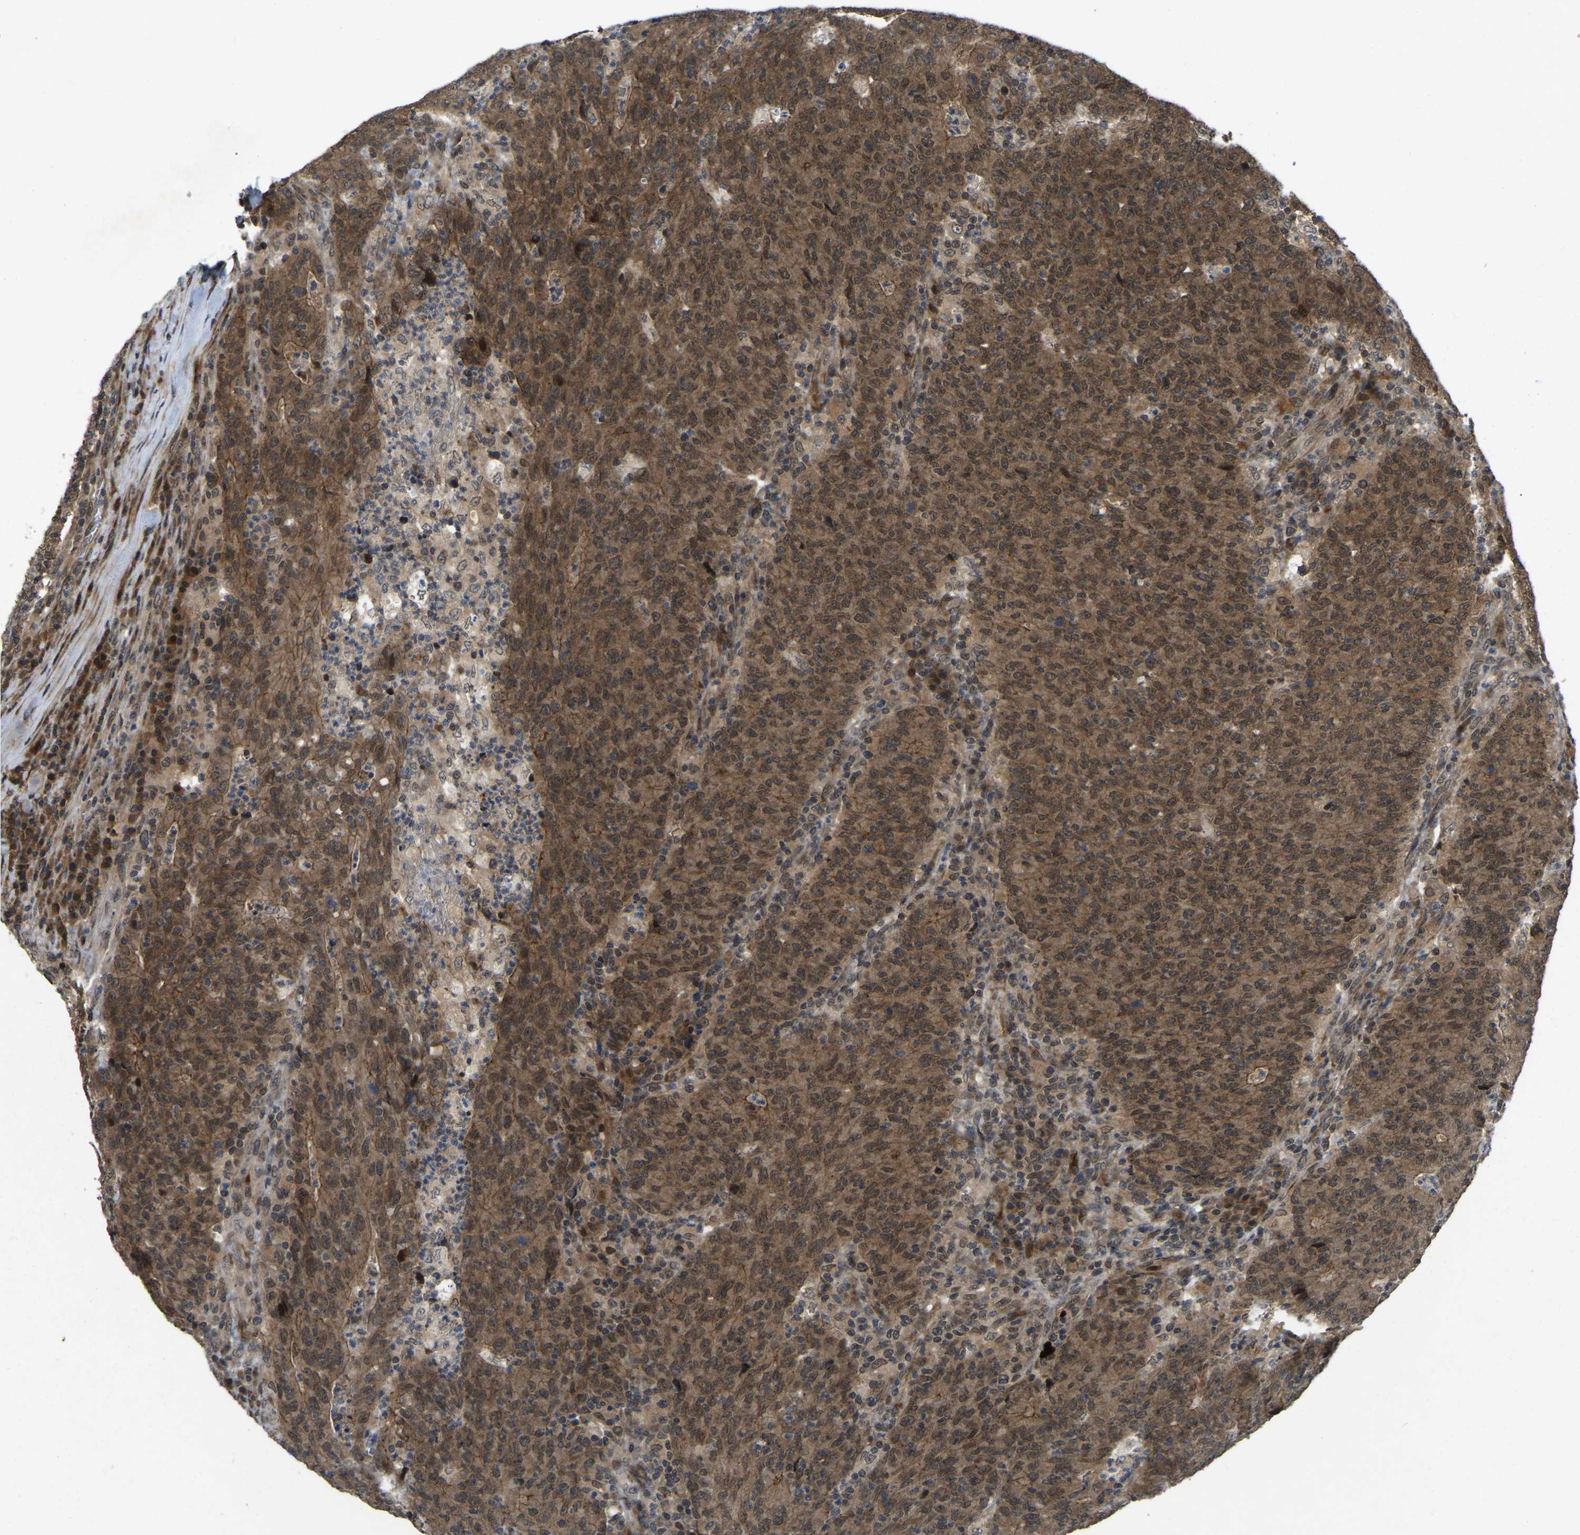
{"staining": {"intensity": "moderate", "quantity": ">75%", "location": "cytoplasmic/membranous,nuclear"}, "tissue": "colorectal cancer", "cell_type": "Tumor cells", "image_type": "cancer", "snomed": [{"axis": "morphology", "description": "Adenocarcinoma, NOS"}, {"axis": "topography", "description": "Colon"}], "caption": "IHC photomicrograph of neoplastic tissue: colorectal cancer stained using immunohistochemistry (IHC) exhibits medium levels of moderate protein expression localized specifically in the cytoplasmic/membranous and nuclear of tumor cells, appearing as a cytoplasmic/membranous and nuclear brown color.", "gene": "KIAA1549", "patient": {"sex": "female", "age": 75}}